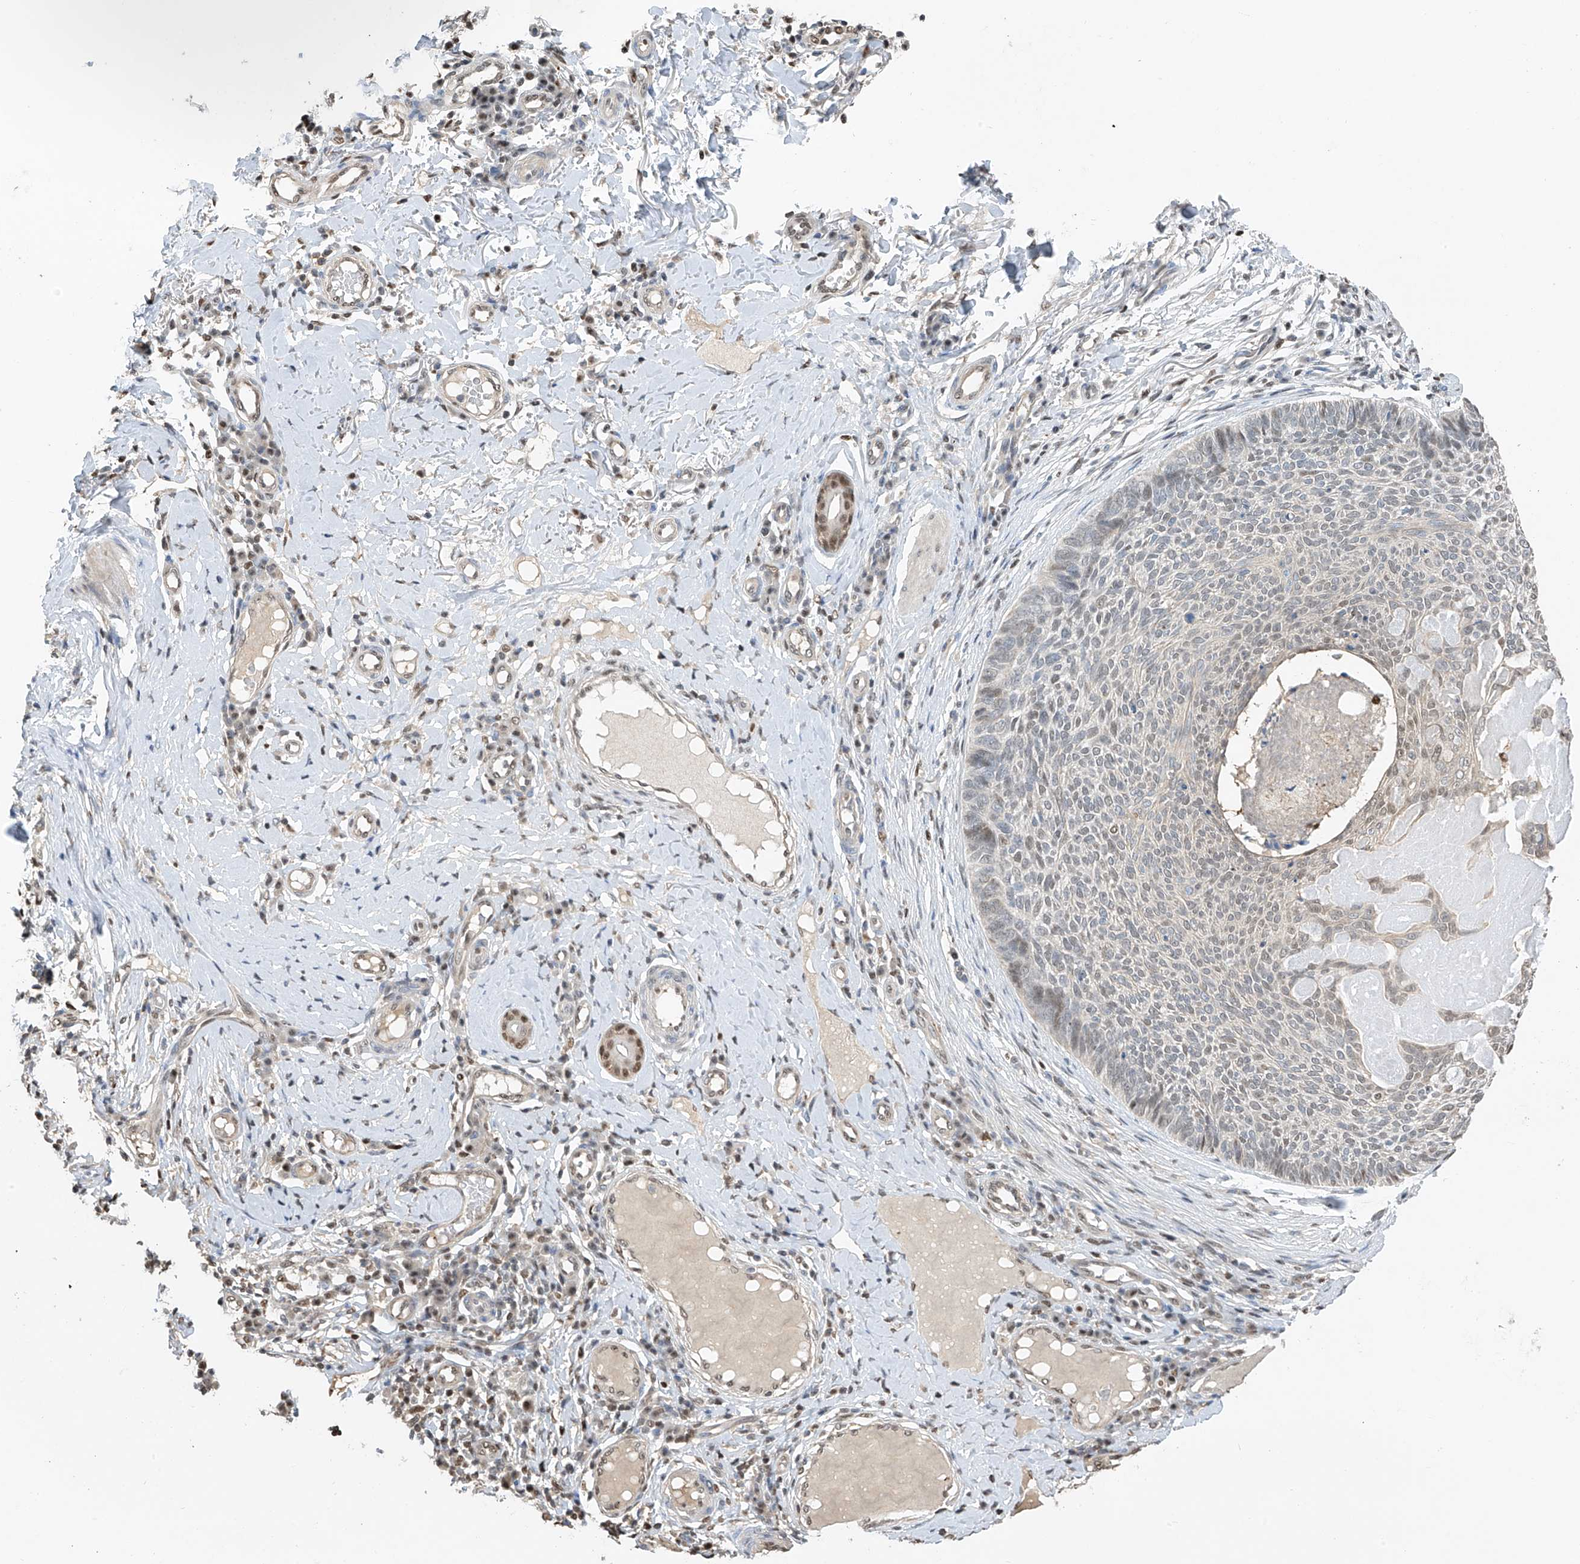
{"staining": {"intensity": "negative", "quantity": "none", "location": "none"}, "tissue": "skin cancer", "cell_type": "Tumor cells", "image_type": "cancer", "snomed": [{"axis": "morphology", "description": "Normal tissue, NOS"}, {"axis": "morphology", "description": "Basal cell carcinoma"}, {"axis": "topography", "description": "Skin"}], "caption": "DAB immunohistochemical staining of human skin basal cell carcinoma shows no significant expression in tumor cells. The staining was performed using DAB to visualize the protein expression in brown, while the nuclei were stained in blue with hematoxylin (Magnification: 20x).", "gene": "PMM1", "patient": {"sex": "male", "age": 50}}